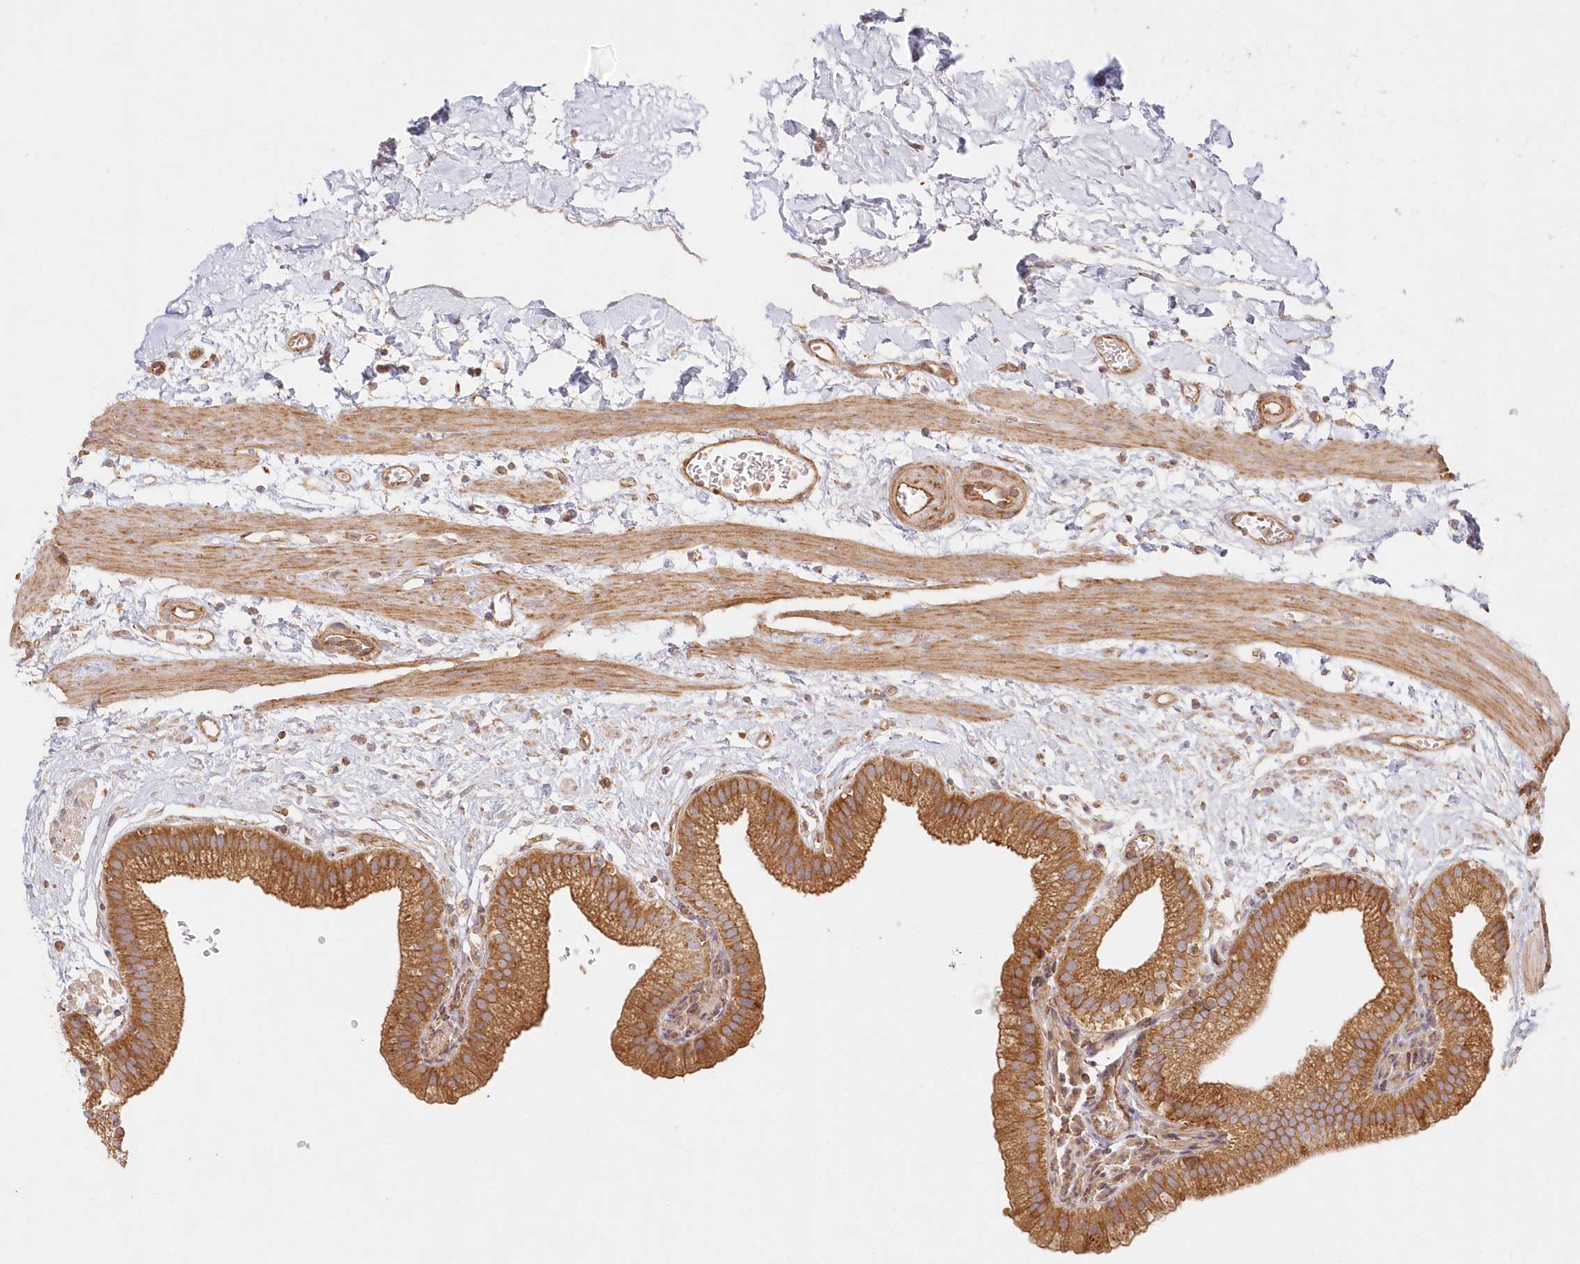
{"staining": {"intensity": "strong", "quantity": ">75%", "location": "cytoplasmic/membranous"}, "tissue": "gallbladder", "cell_type": "Glandular cells", "image_type": "normal", "snomed": [{"axis": "morphology", "description": "Normal tissue, NOS"}, {"axis": "topography", "description": "Gallbladder"}], "caption": "Normal gallbladder exhibits strong cytoplasmic/membranous staining in about >75% of glandular cells.", "gene": "KIAA0232", "patient": {"sex": "male", "age": 55}}